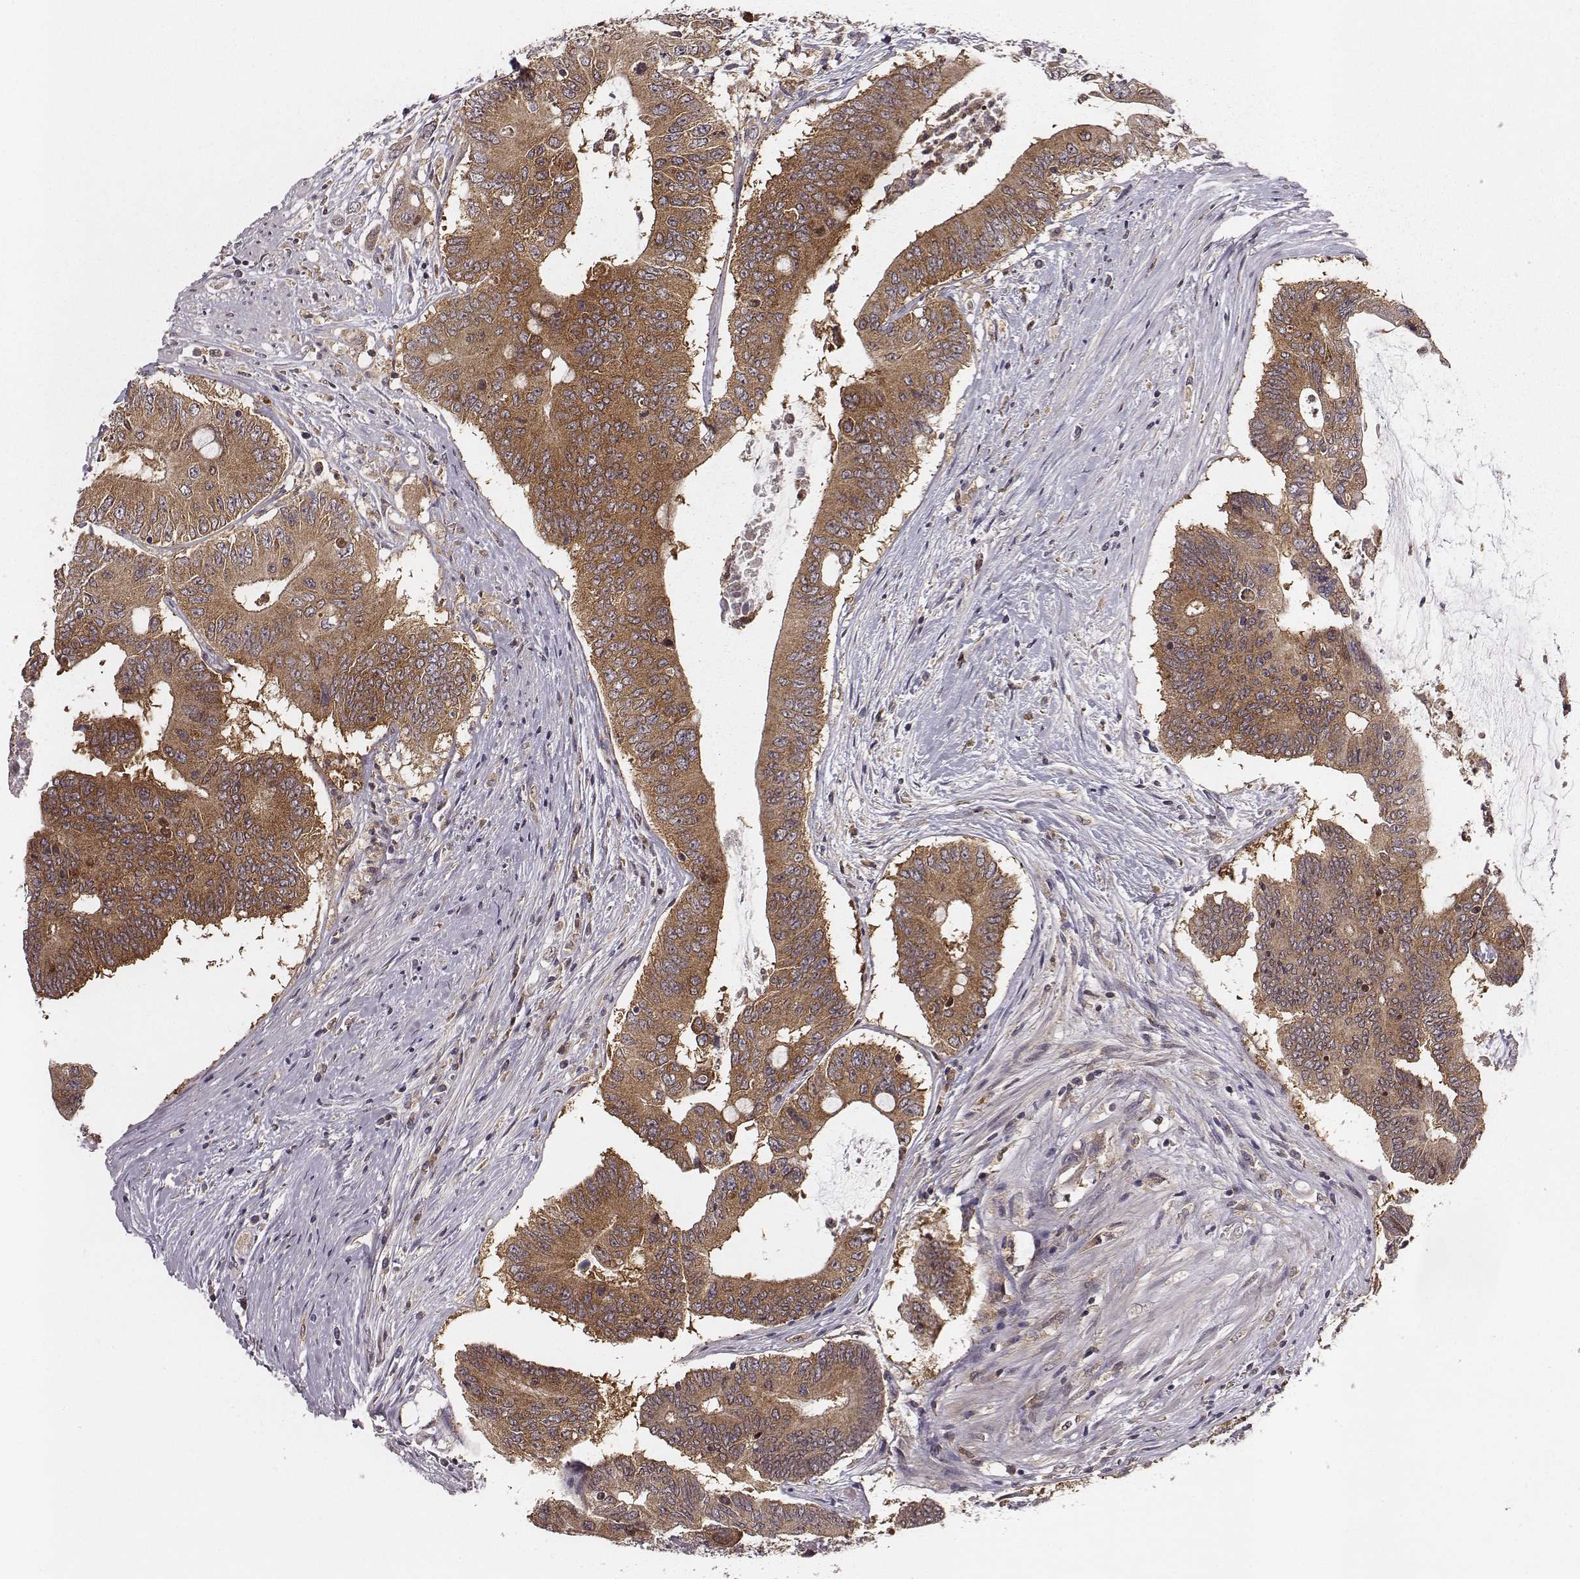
{"staining": {"intensity": "moderate", "quantity": ">75%", "location": "cytoplasmic/membranous"}, "tissue": "colorectal cancer", "cell_type": "Tumor cells", "image_type": "cancer", "snomed": [{"axis": "morphology", "description": "Adenocarcinoma, NOS"}, {"axis": "topography", "description": "Rectum"}], "caption": "Approximately >75% of tumor cells in human colorectal cancer (adenocarcinoma) exhibit moderate cytoplasmic/membranous protein positivity as visualized by brown immunohistochemical staining.", "gene": "VPS26A", "patient": {"sex": "male", "age": 59}}